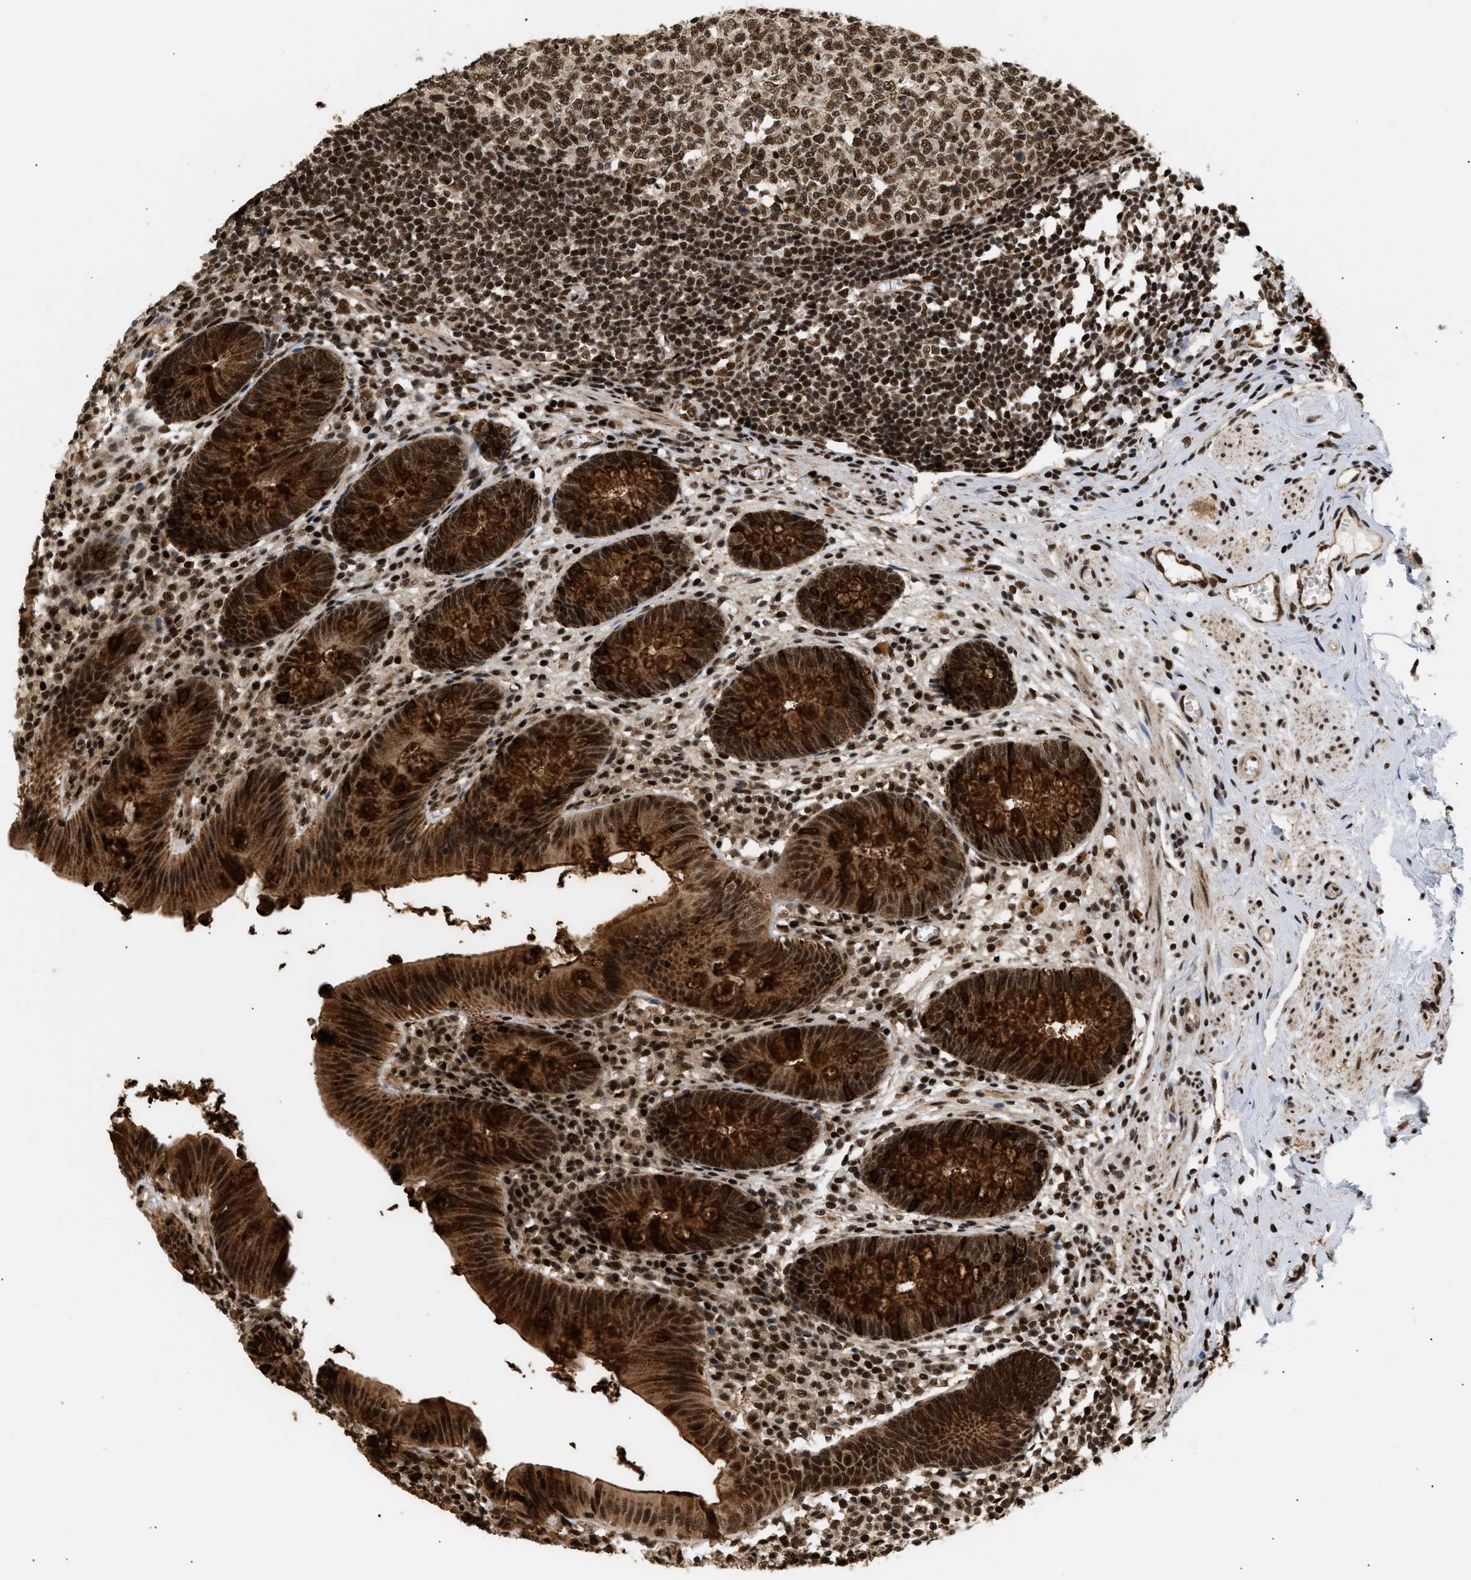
{"staining": {"intensity": "strong", "quantity": ">75%", "location": "cytoplasmic/membranous,nuclear"}, "tissue": "appendix", "cell_type": "Glandular cells", "image_type": "normal", "snomed": [{"axis": "morphology", "description": "Normal tissue, NOS"}, {"axis": "topography", "description": "Appendix"}], "caption": "Strong cytoplasmic/membranous,nuclear expression is present in approximately >75% of glandular cells in benign appendix.", "gene": "RBM5", "patient": {"sex": "male", "age": 56}}